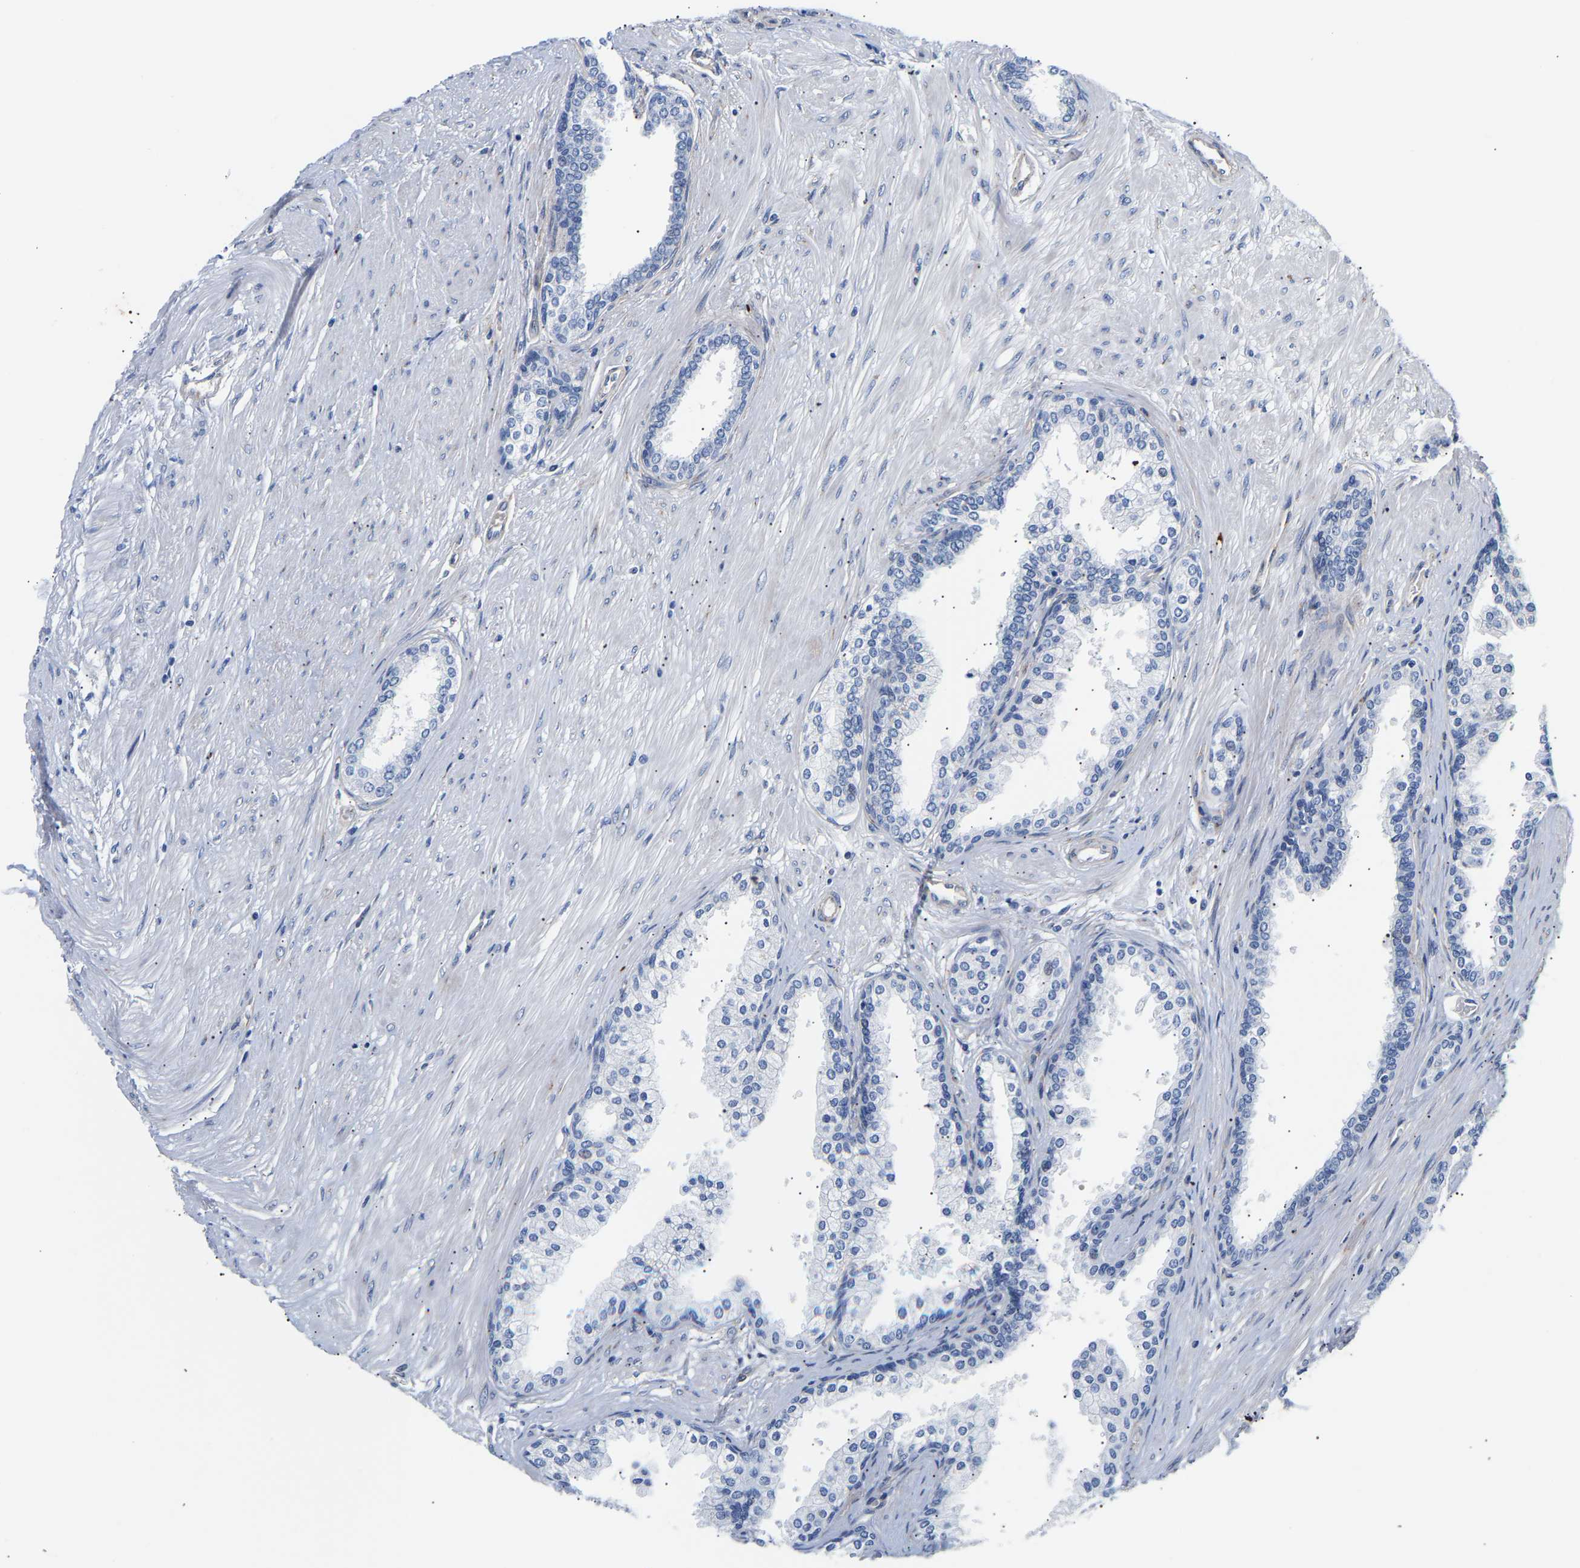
{"staining": {"intensity": "negative", "quantity": "none", "location": "none"}, "tissue": "prostate cancer", "cell_type": "Tumor cells", "image_type": "cancer", "snomed": [{"axis": "morphology", "description": "Adenocarcinoma, Low grade"}, {"axis": "topography", "description": "Prostate"}], "caption": "DAB immunohistochemical staining of human prostate cancer reveals no significant expression in tumor cells. (DAB immunohistochemistry (IHC), high magnification).", "gene": "IGFBP7", "patient": {"sex": "male", "age": 57}}